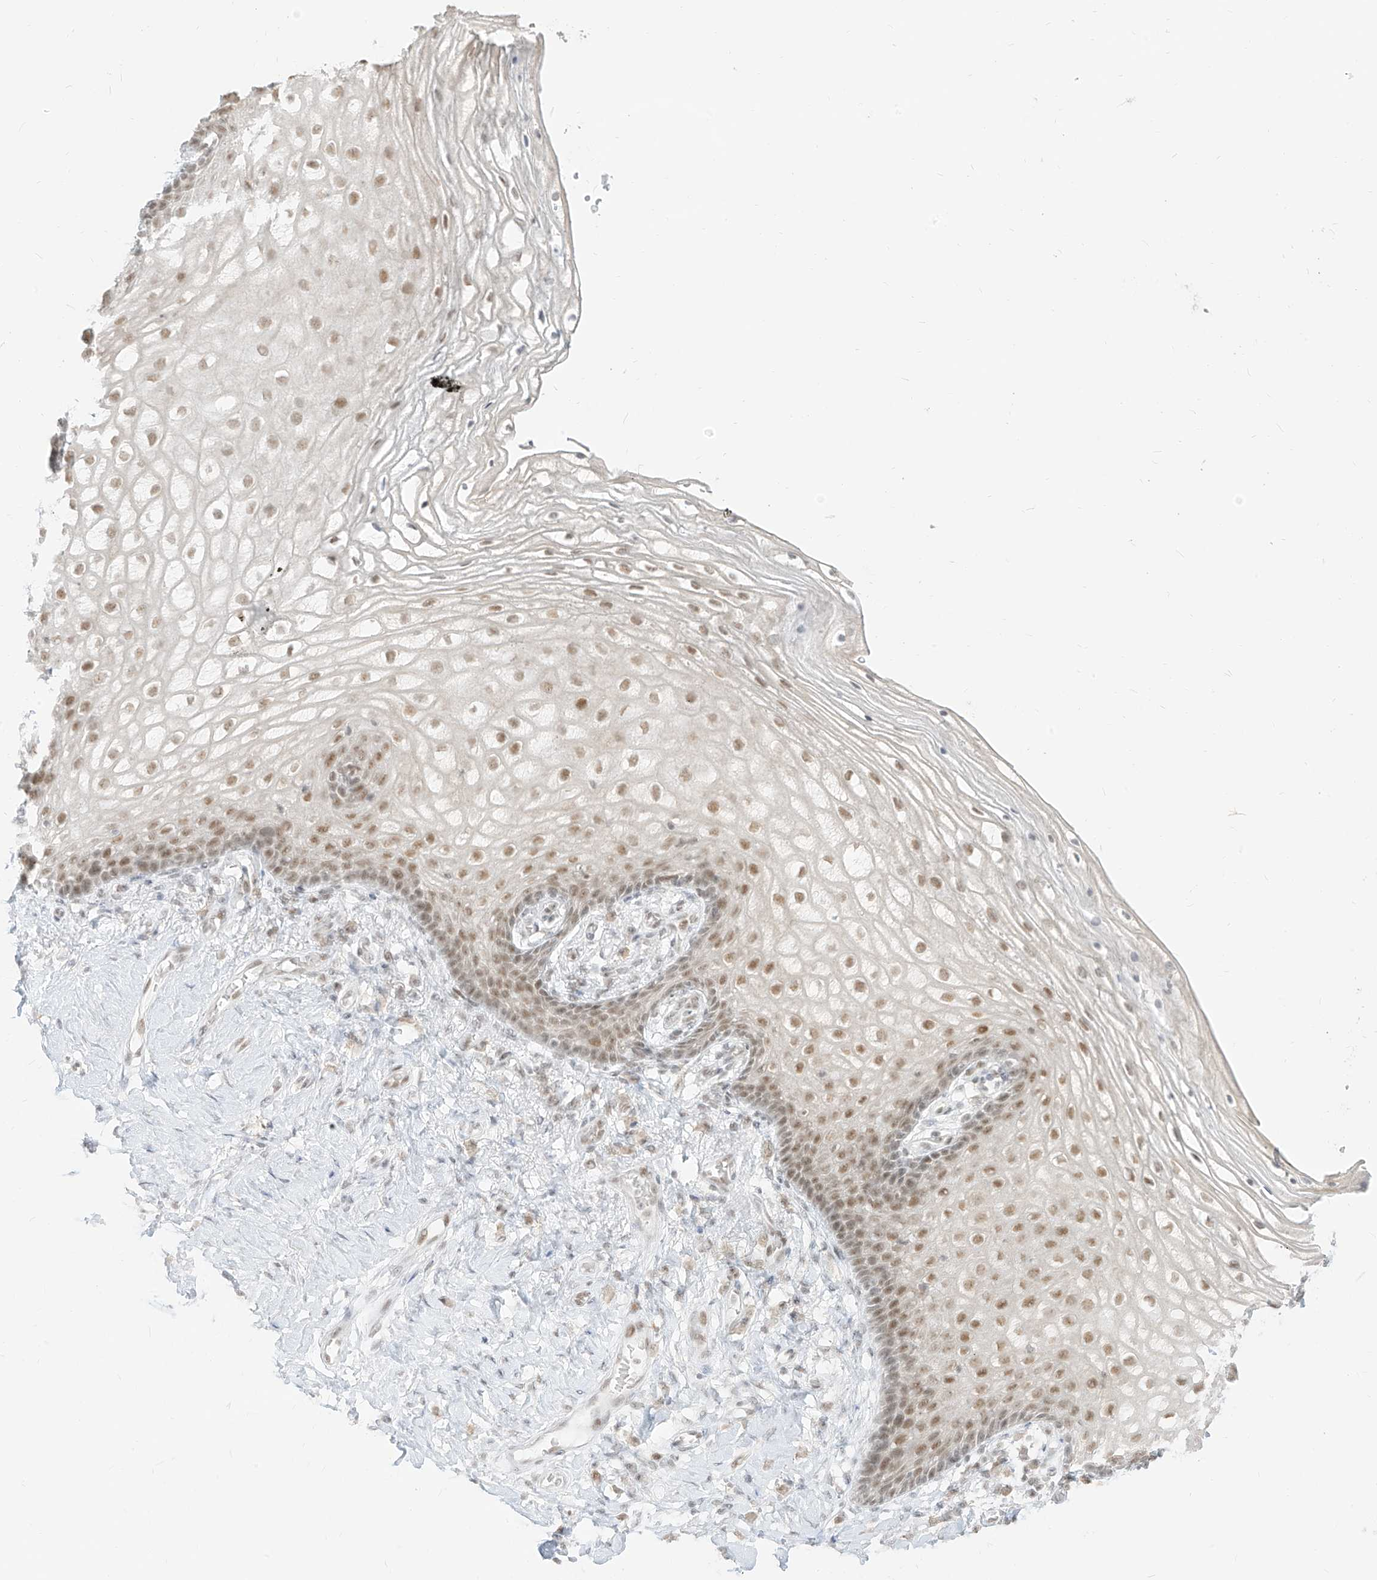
{"staining": {"intensity": "moderate", "quantity": "25%-75%", "location": "nuclear"}, "tissue": "vagina", "cell_type": "Squamous epithelial cells", "image_type": "normal", "snomed": [{"axis": "morphology", "description": "Normal tissue, NOS"}, {"axis": "topography", "description": "Vagina"}], "caption": "Unremarkable vagina was stained to show a protein in brown. There is medium levels of moderate nuclear expression in about 25%-75% of squamous epithelial cells. (IHC, brightfield microscopy, high magnification).", "gene": "SUPT5H", "patient": {"sex": "female", "age": 60}}